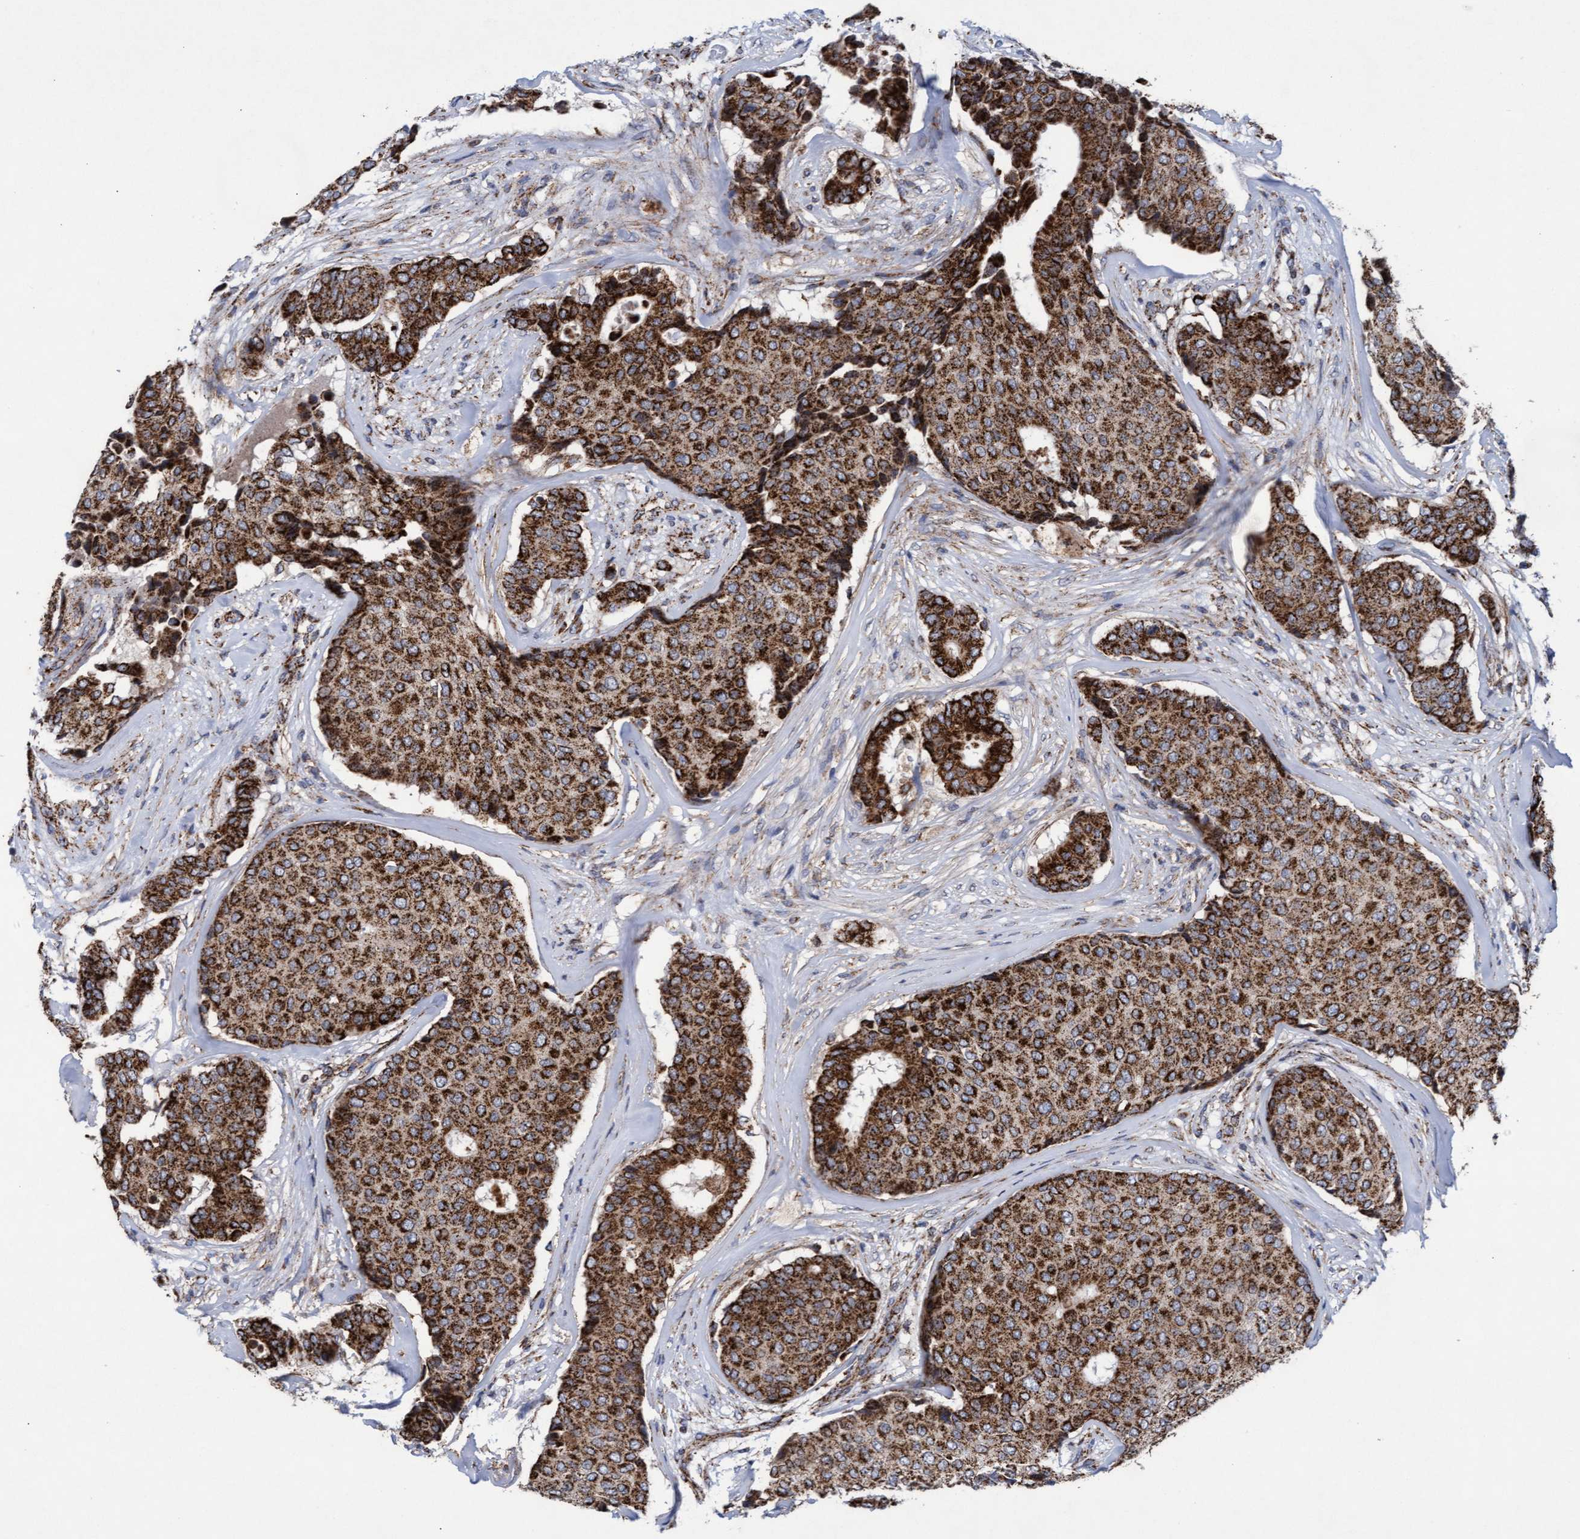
{"staining": {"intensity": "strong", "quantity": ">75%", "location": "cytoplasmic/membranous"}, "tissue": "breast cancer", "cell_type": "Tumor cells", "image_type": "cancer", "snomed": [{"axis": "morphology", "description": "Duct carcinoma"}, {"axis": "topography", "description": "Breast"}], "caption": "This is a photomicrograph of immunohistochemistry (IHC) staining of breast cancer (intraductal carcinoma), which shows strong expression in the cytoplasmic/membranous of tumor cells.", "gene": "MRPL38", "patient": {"sex": "female", "age": 75}}